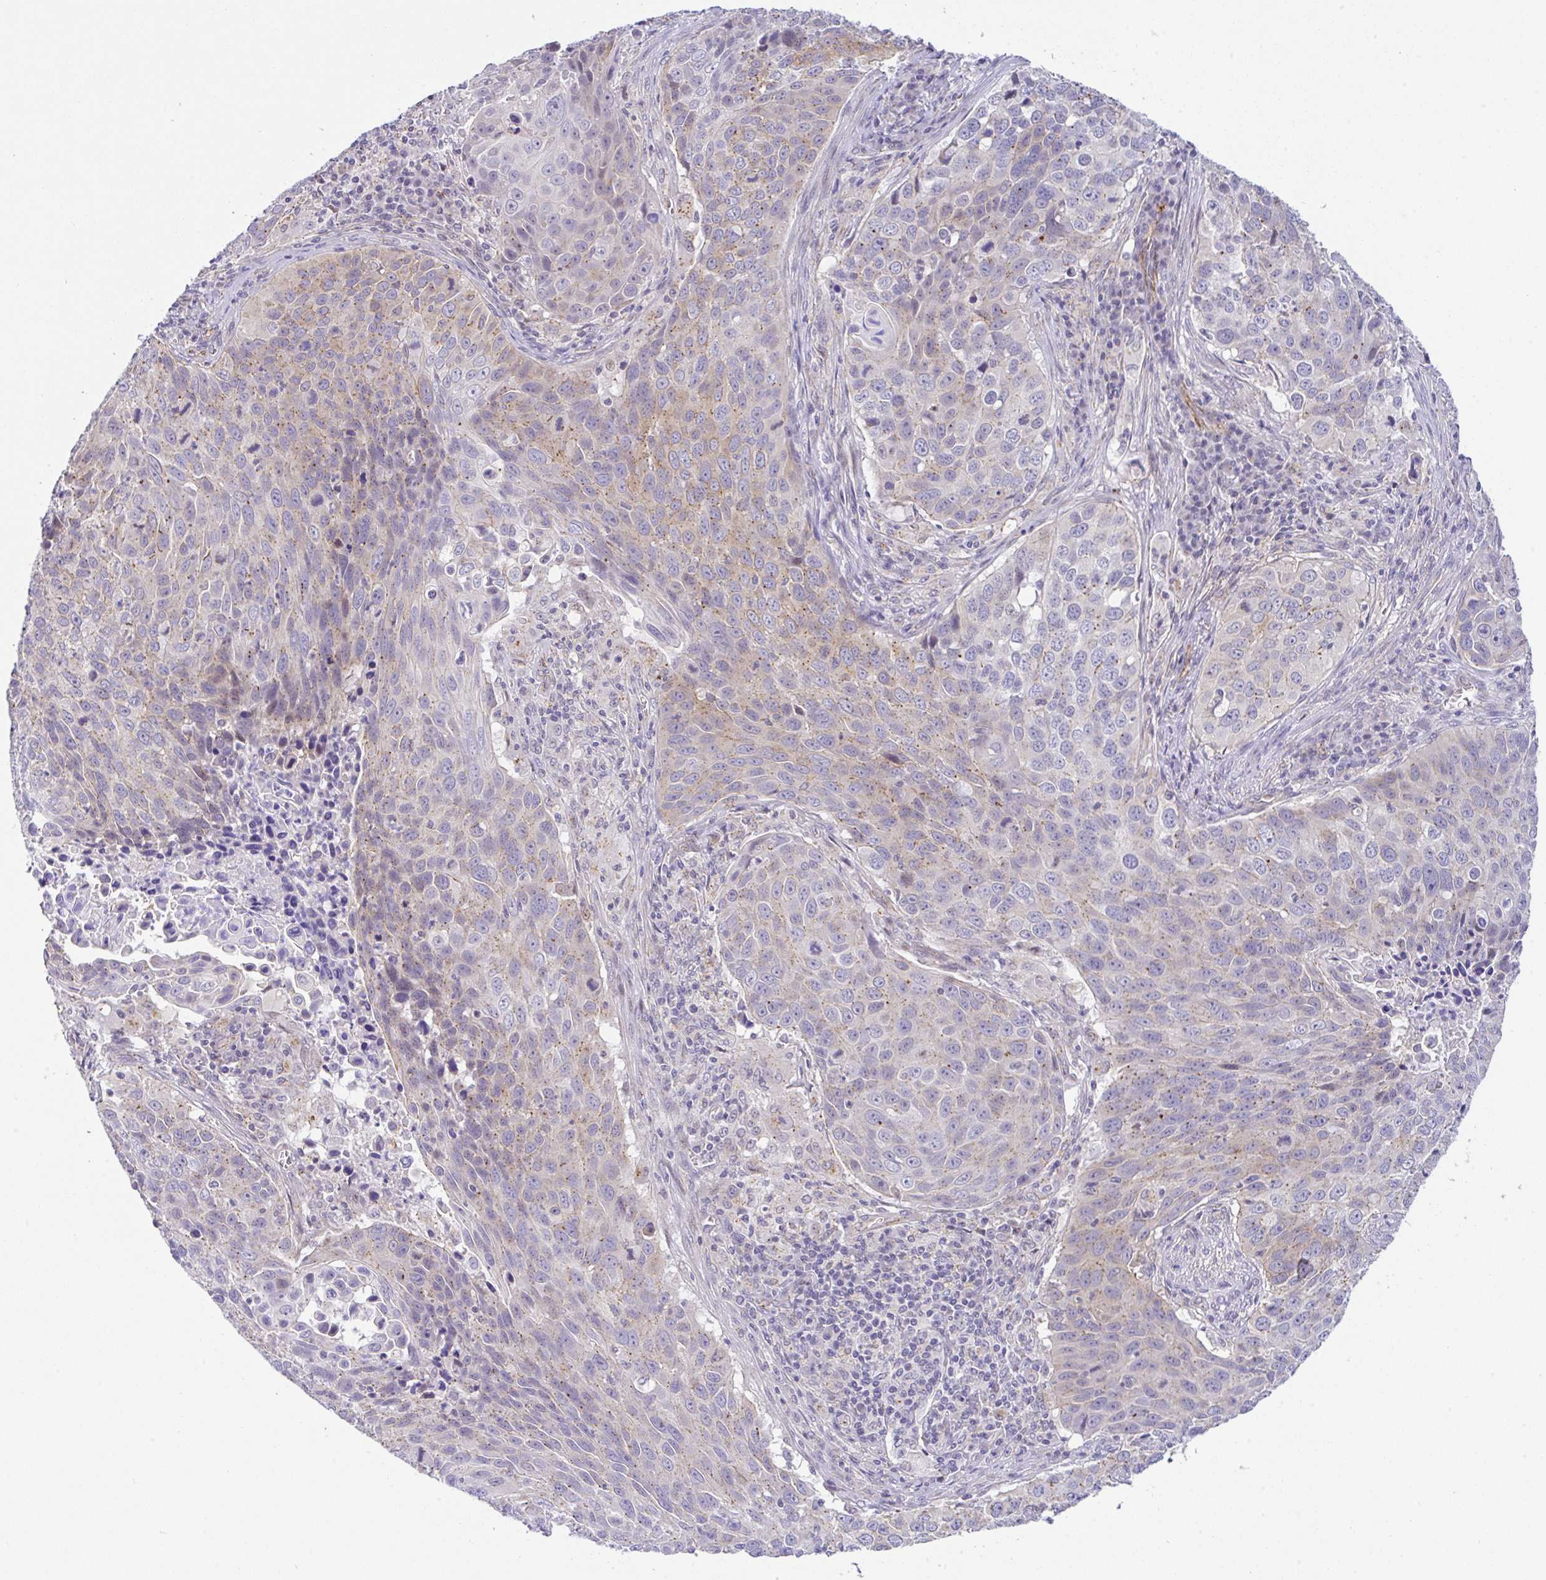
{"staining": {"intensity": "weak", "quantity": "<25%", "location": "cytoplasmic/membranous"}, "tissue": "lung cancer", "cell_type": "Tumor cells", "image_type": "cancer", "snomed": [{"axis": "morphology", "description": "Squamous cell carcinoma, NOS"}, {"axis": "topography", "description": "Lung"}], "caption": "Immunohistochemical staining of human lung squamous cell carcinoma exhibits no significant expression in tumor cells.", "gene": "CGNL1", "patient": {"sex": "male", "age": 78}}